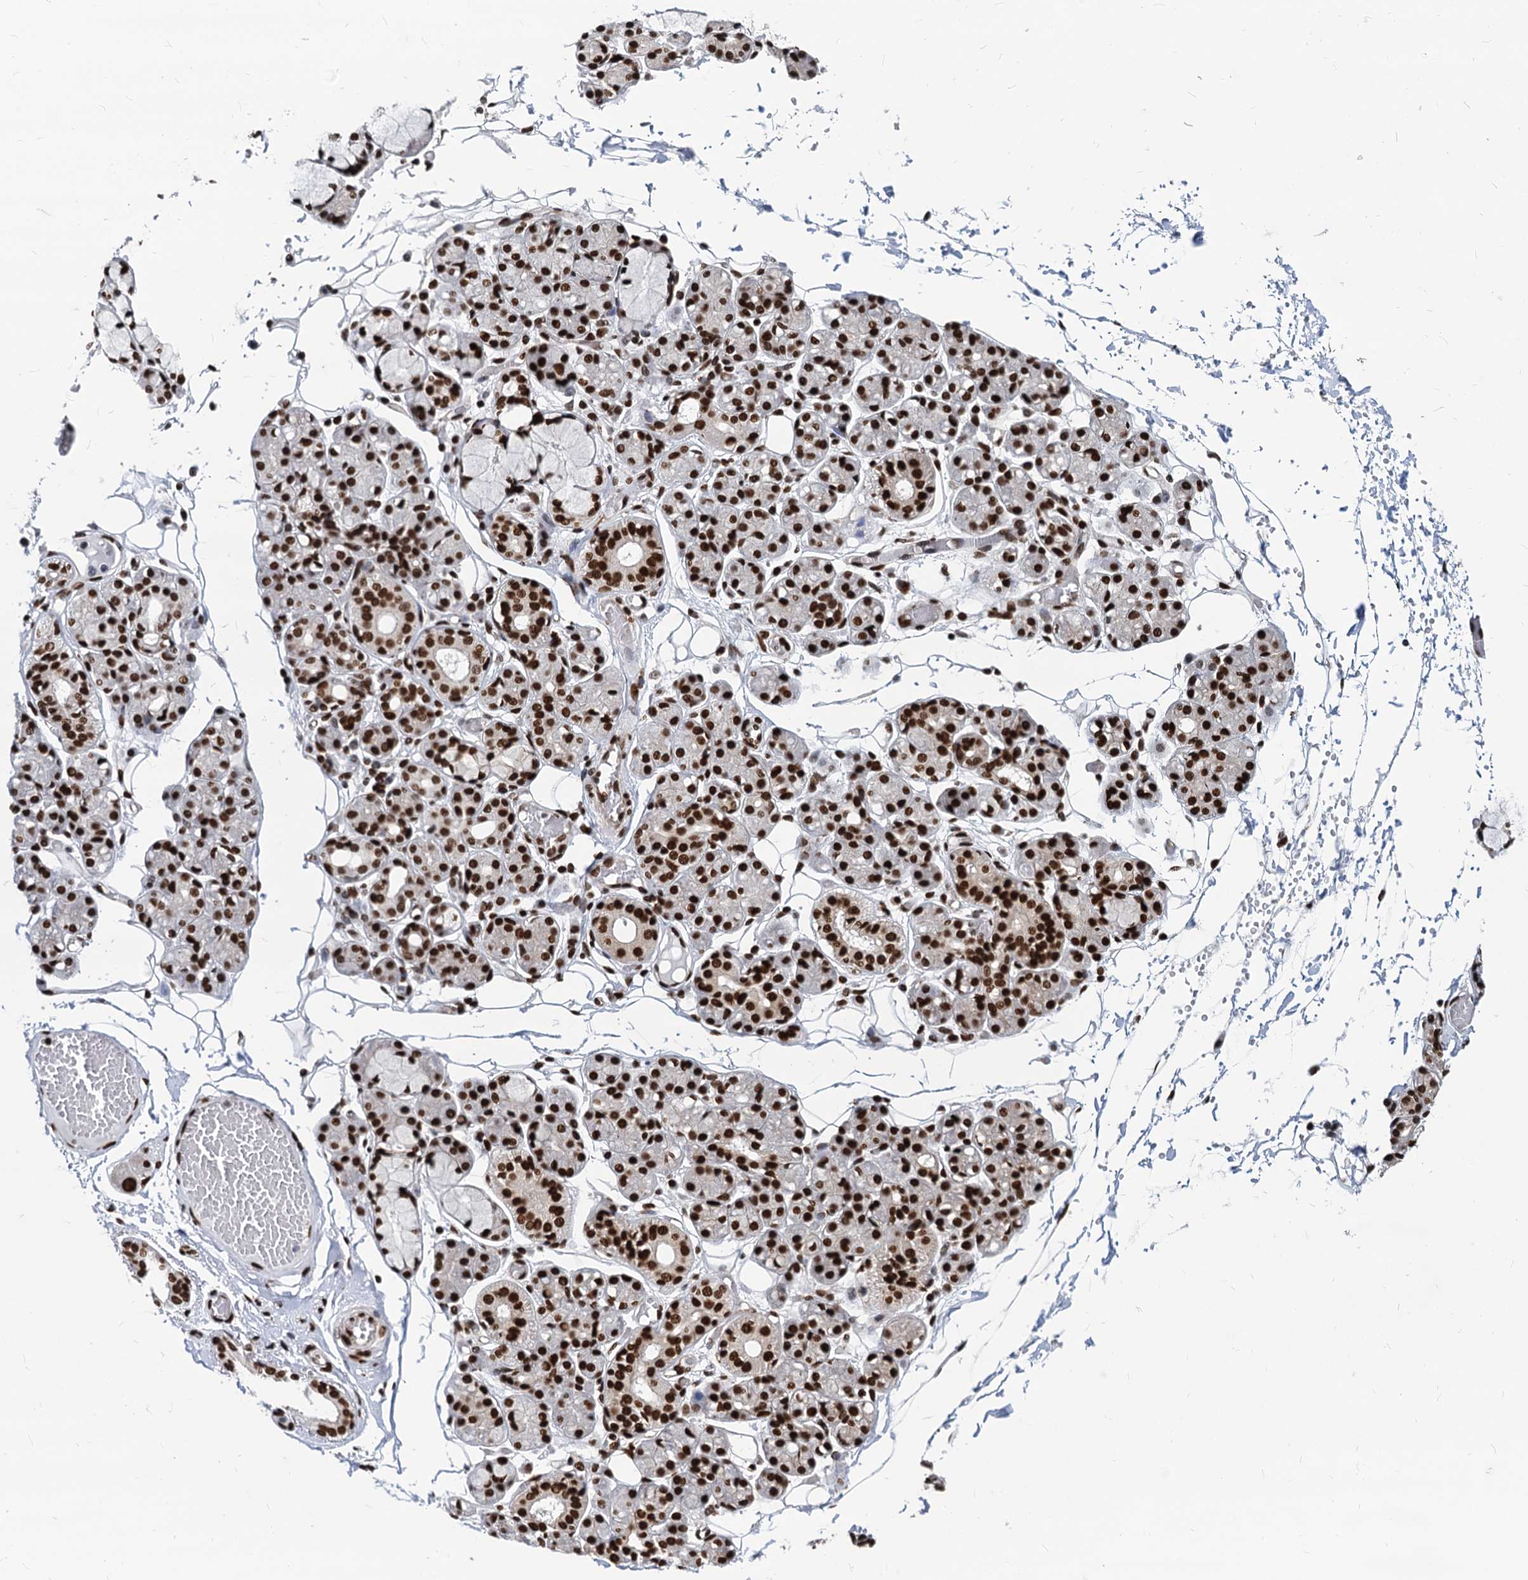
{"staining": {"intensity": "strong", "quantity": ">75%", "location": "nuclear"}, "tissue": "salivary gland", "cell_type": "Glandular cells", "image_type": "normal", "snomed": [{"axis": "morphology", "description": "Normal tissue, NOS"}, {"axis": "topography", "description": "Salivary gland"}], "caption": "Protein staining reveals strong nuclear staining in about >75% of glandular cells in unremarkable salivary gland. (Stains: DAB (3,3'-diaminobenzidine) in brown, nuclei in blue, Microscopy: brightfield microscopy at high magnification).", "gene": "MECP2", "patient": {"sex": "male", "age": 63}}